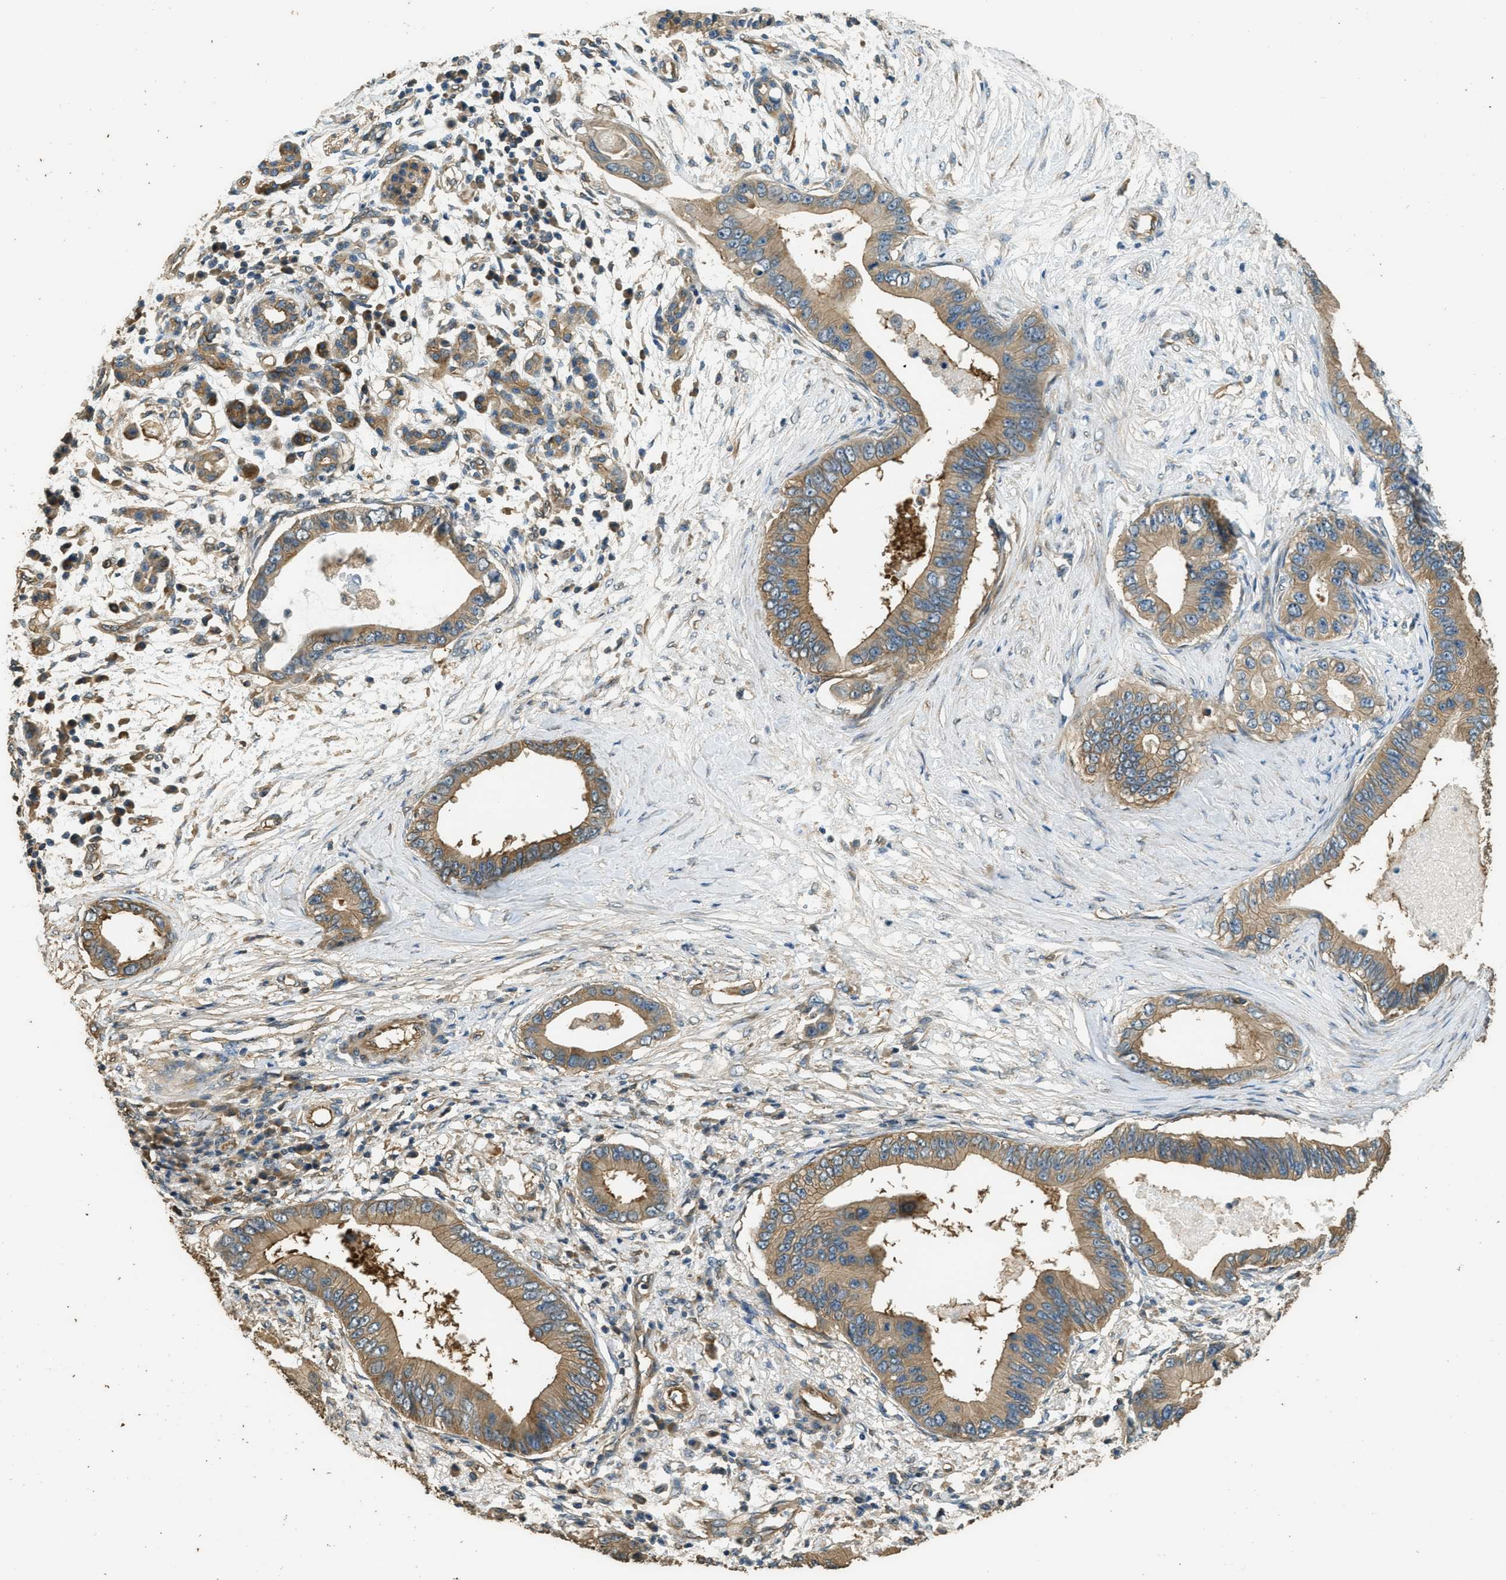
{"staining": {"intensity": "moderate", "quantity": ">75%", "location": "cytoplasmic/membranous"}, "tissue": "pancreatic cancer", "cell_type": "Tumor cells", "image_type": "cancer", "snomed": [{"axis": "morphology", "description": "Adenocarcinoma, NOS"}, {"axis": "topography", "description": "Pancreas"}], "caption": "Protein staining shows moderate cytoplasmic/membranous staining in about >75% of tumor cells in pancreatic cancer.", "gene": "MARS1", "patient": {"sex": "male", "age": 77}}